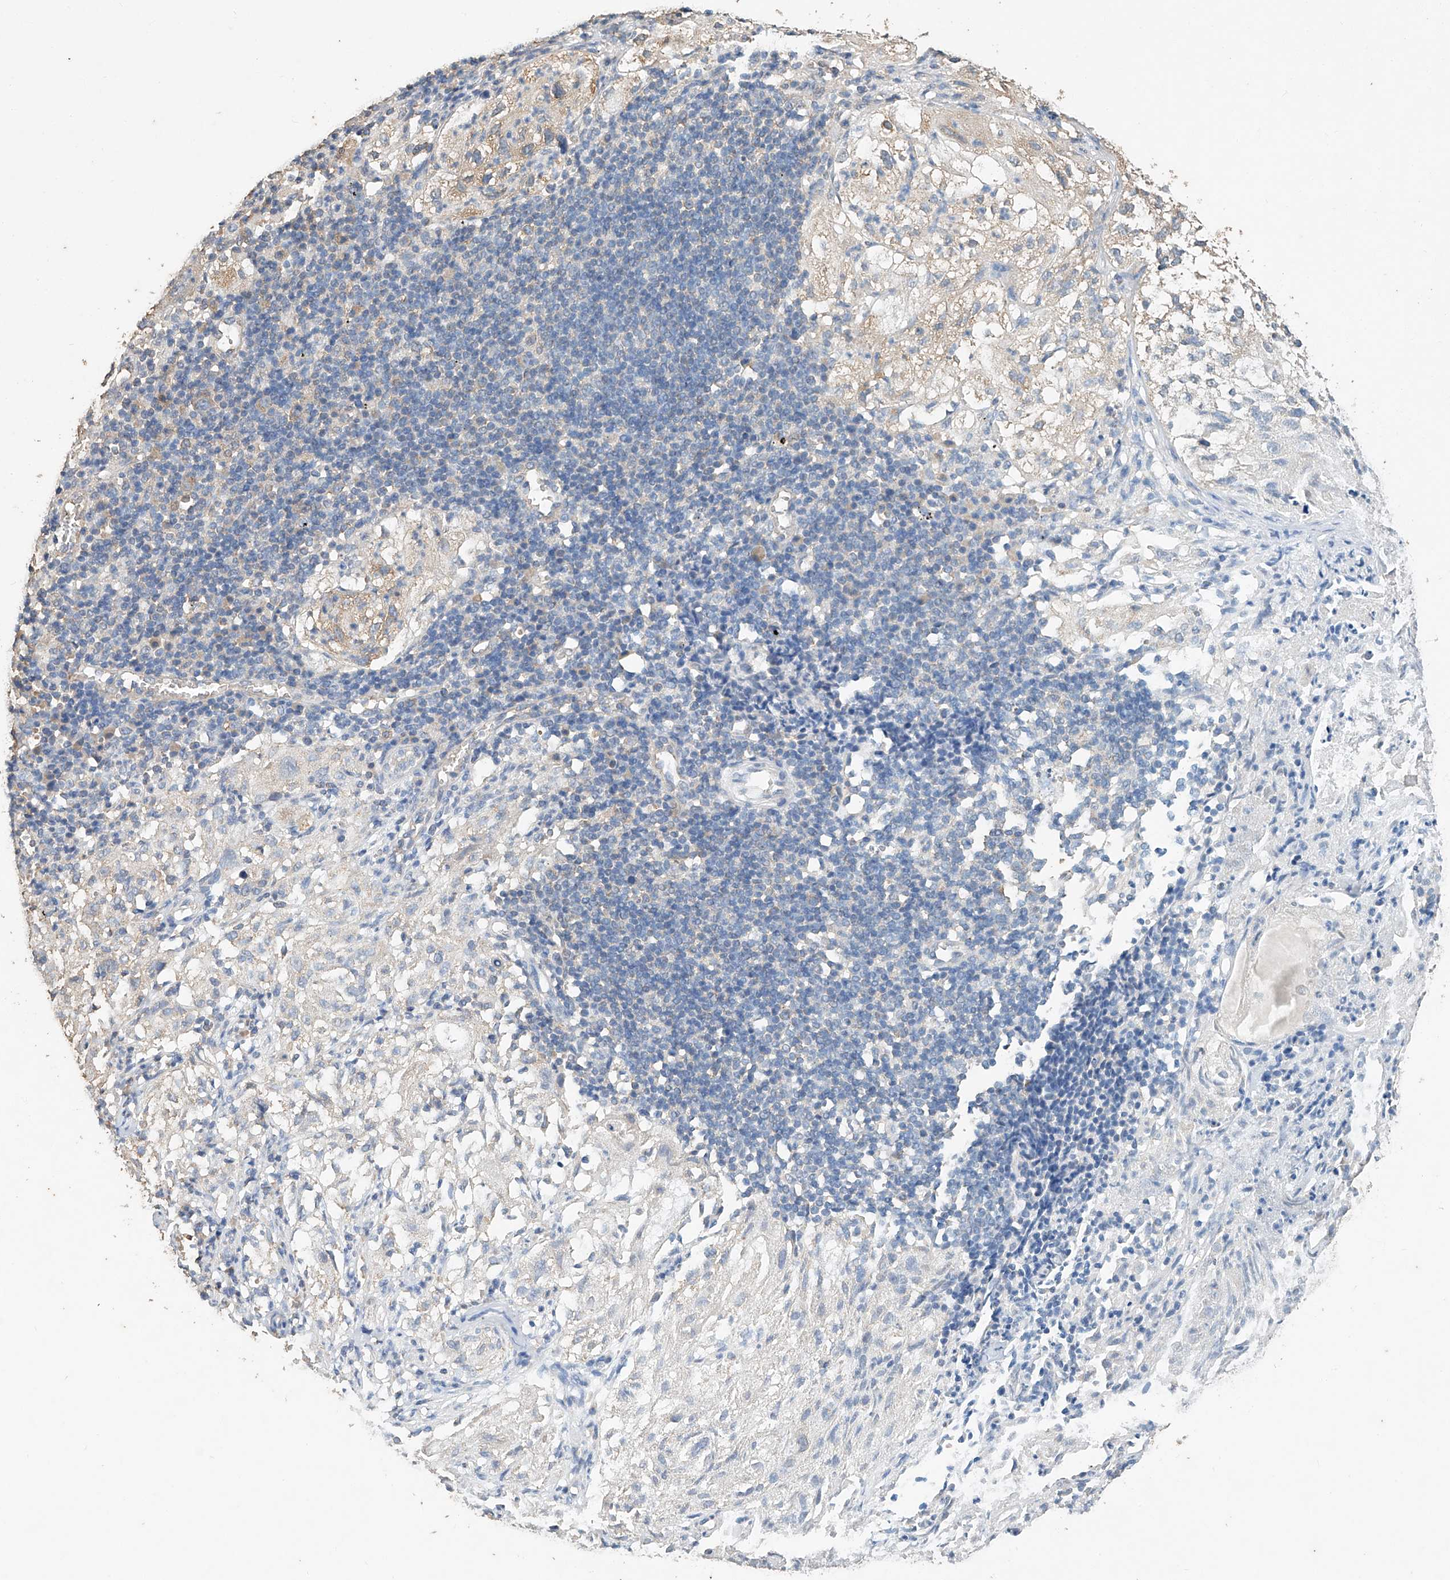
{"staining": {"intensity": "weak", "quantity": "<25%", "location": "cytoplasmic/membranous"}, "tissue": "lung cancer", "cell_type": "Tumor cells", "image_type": "cancer", "snomed": [{"axis": "morphology", "description": "Inflammation, NOS"}, {"axis": "morphology", "description": "Squamous cell carcinoma, NOS"}, {"axis": "topography", "description": "Lymph node"}, {"axis": "topography", "description": "Soft tissue"}, {"axis": "topography", "description": "Lung"}], "caption": "The immunohistochemistry micrograph has no significant staining in tumor cells of lung cancer (squamous cell carcinoma) tissue.", "gene": "CERS4", "patient": {"sex": "male", "age": 66}}